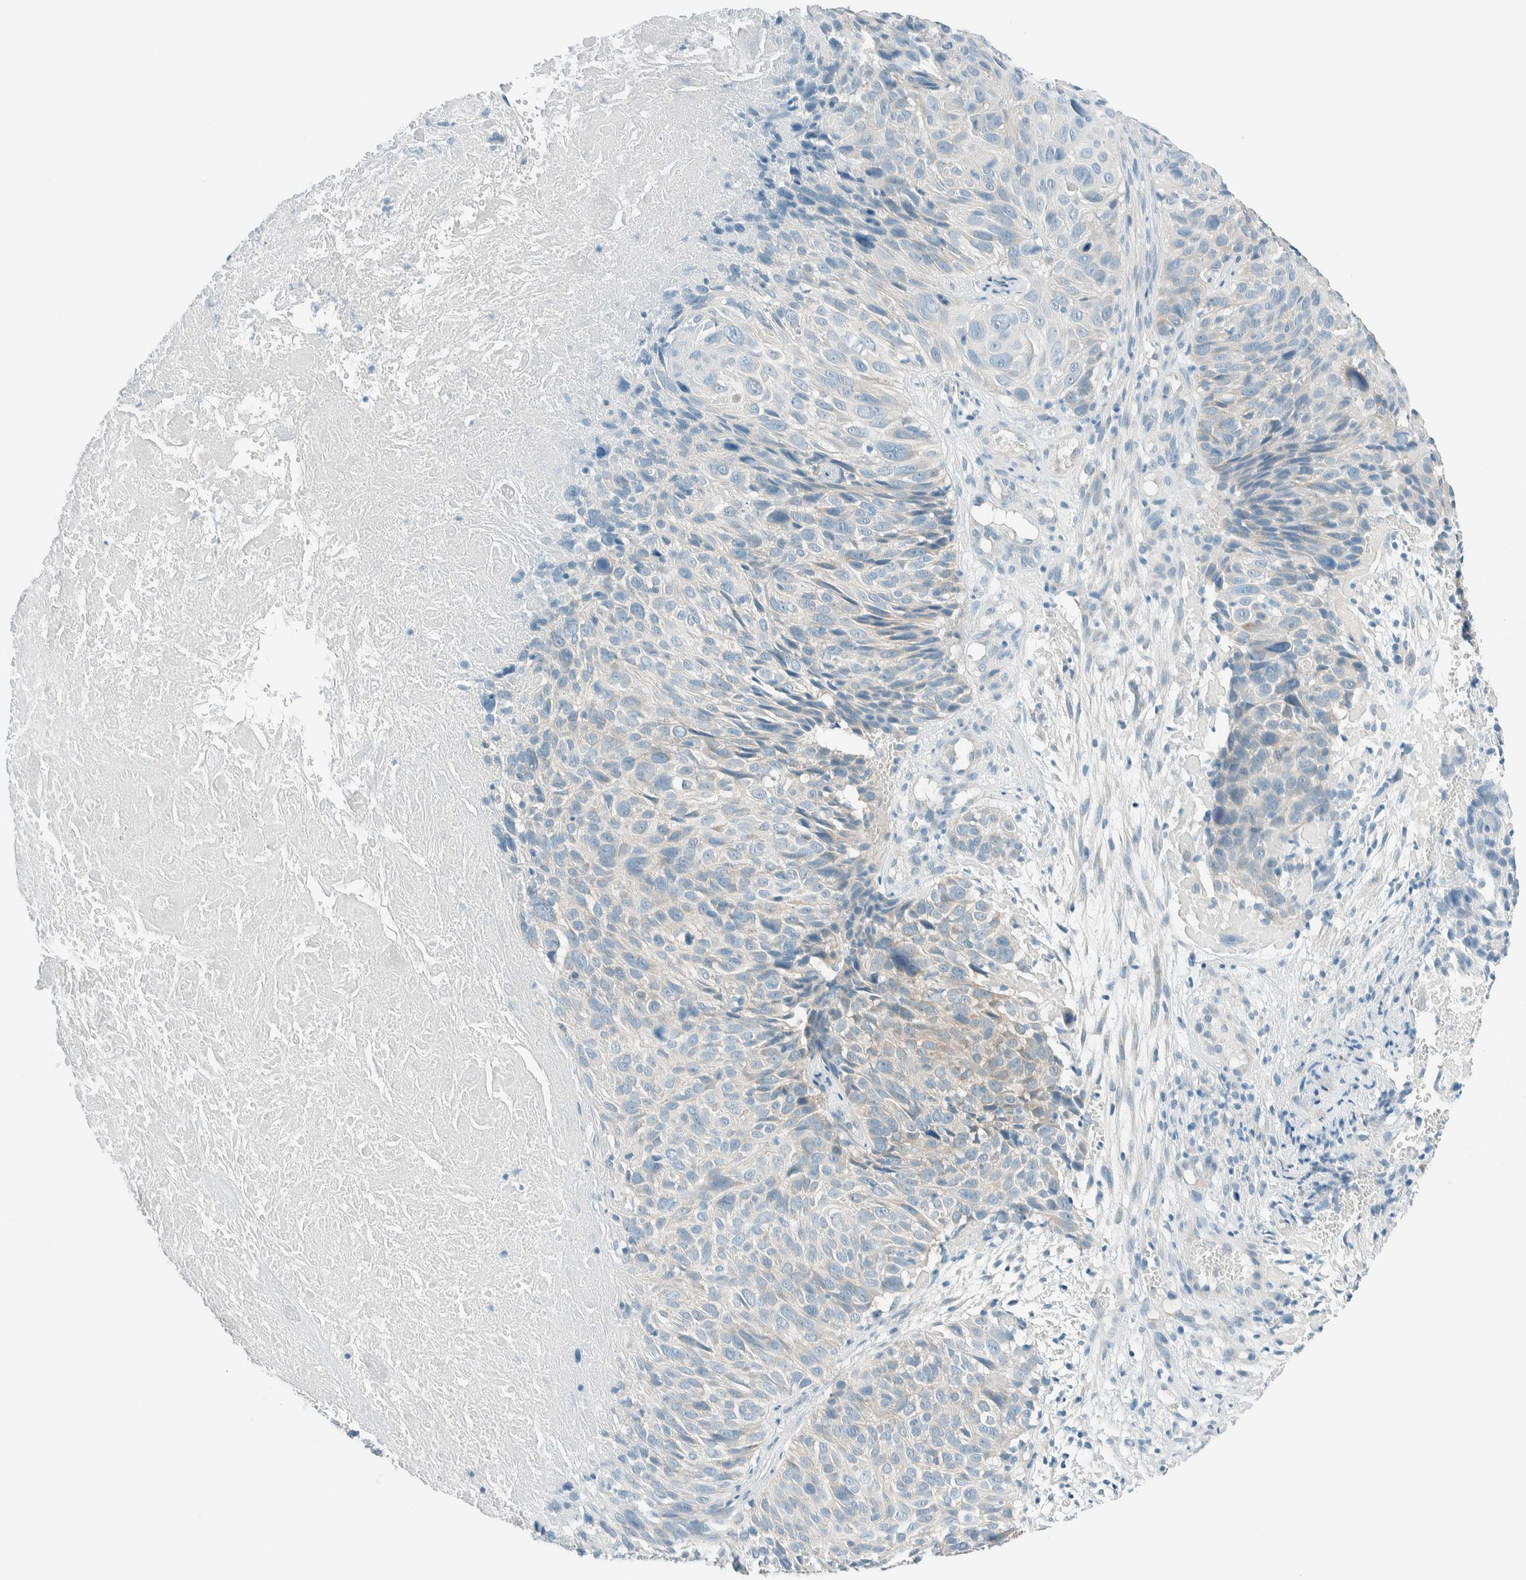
{"staining": {"intensity": "negative", "quantity": "none", "location": "none"}, "tissue": "cervical cancer", "cell_type": "Tumor cells", "image_type": "cancer", "snomed": [{"axis": "morphology", "description": "Squamous cell carcinoma, NOS"}, {"axis": "topography", "description": "Cervix"}], "caption": "Image shows no protein positivity in tumor cells of squamous cell carcinoma (cervical) tissue. Nuclei are stained in blue.", "gene": "ALDH7A1", "patient": {"sex": "female", "age": 74}}